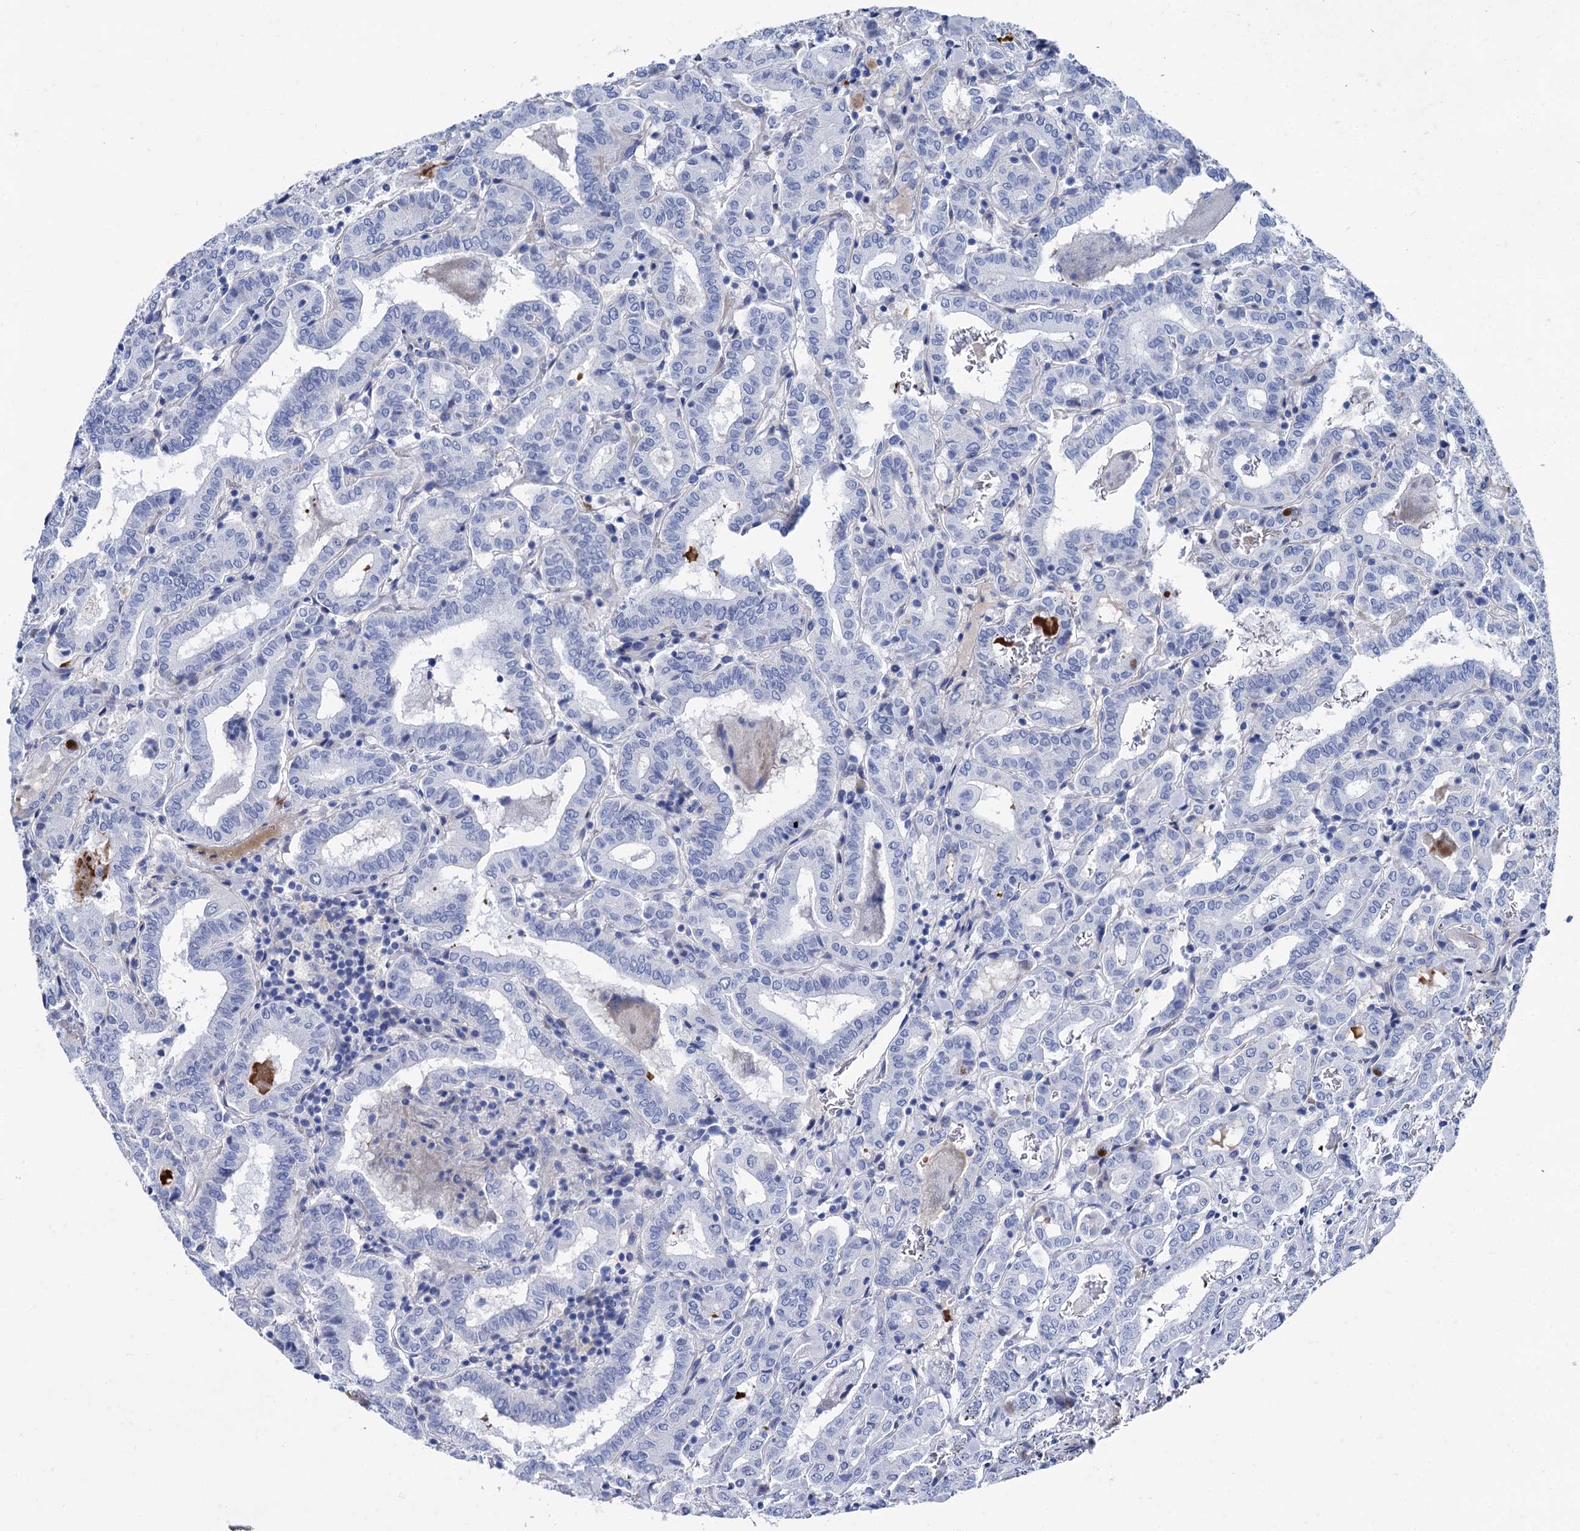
{"staining": {"intensity": "negative", "quantity": "none", "location": "none"}, "tissue": "thyroid cancer", "cell_type": "Tumor cells", "image_type": "cancer", "snomed": [{"axis": "morphology", "description": "Papillary adenocarcinoma, NOS"}, {"axis": "topography", "description": "Thyroid gland"}], "caption": "Tumor cells are negative for protein expression in human thyroid cancer (papillary adenocarcinoma).", "gene": "TMEM72", "patient": {"sex": "female", "age": 72}}